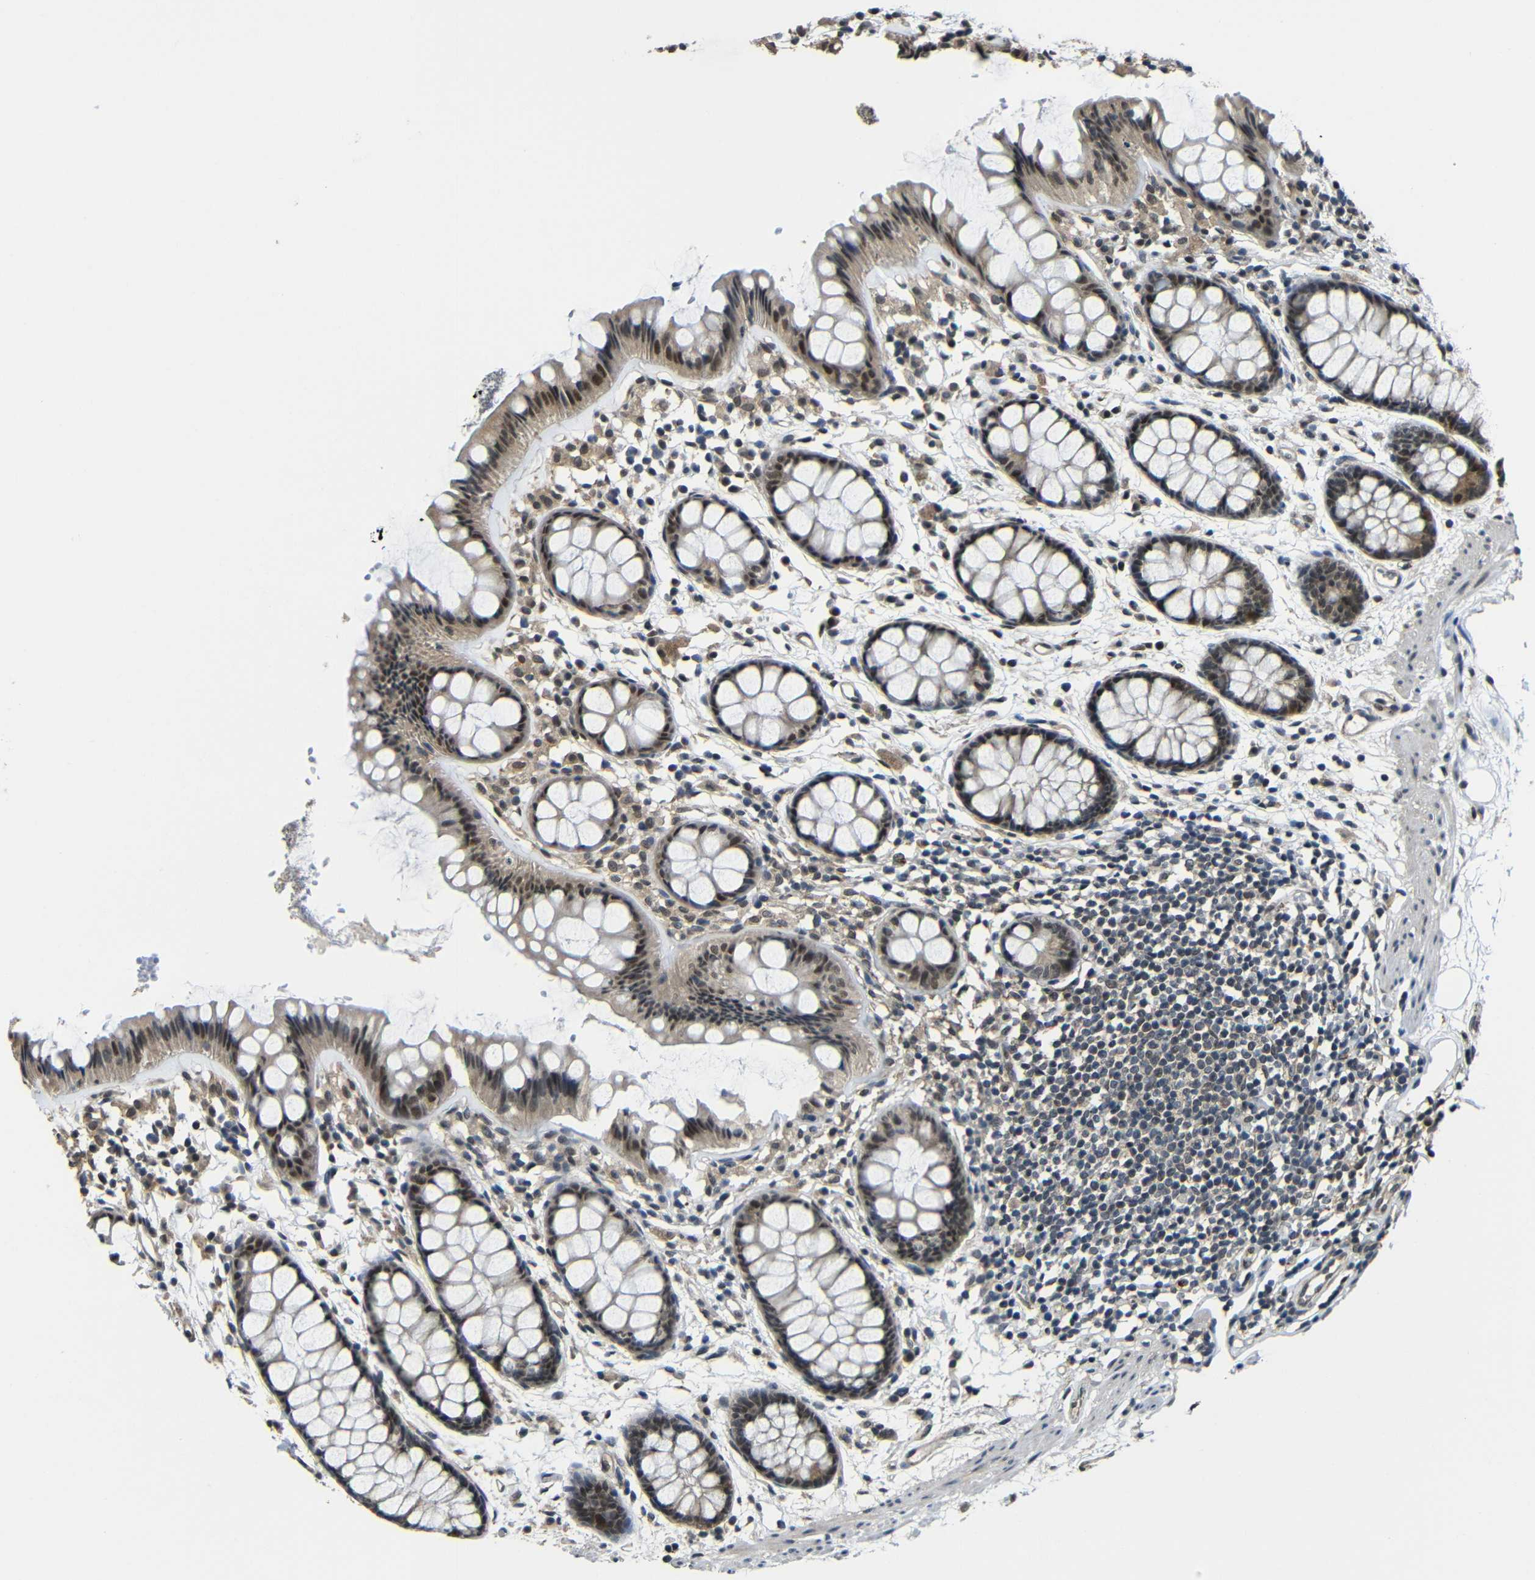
{"staining": {"intensity": "moderate", "quantity": ">75%", "location": "cytoplasmic/membranous,nuclear"}, "tissue": "rectum", "cell_type": "Glandular cells", "image_type": "normal", "snomed": [{"axis": "morphology", "description": "Normal tissue, NOS"}, {"axis": "topography", "description": "Rectum"}], "caption": "A high-resolution micrograph shows IHC staining of normal rectum, which reveals moderate cytoplasmic/membranous,nuclear staining in approximately >75% of glandular cells.", "gene": "FAM172A", "patient": {"sex": "female", "age": 66}}